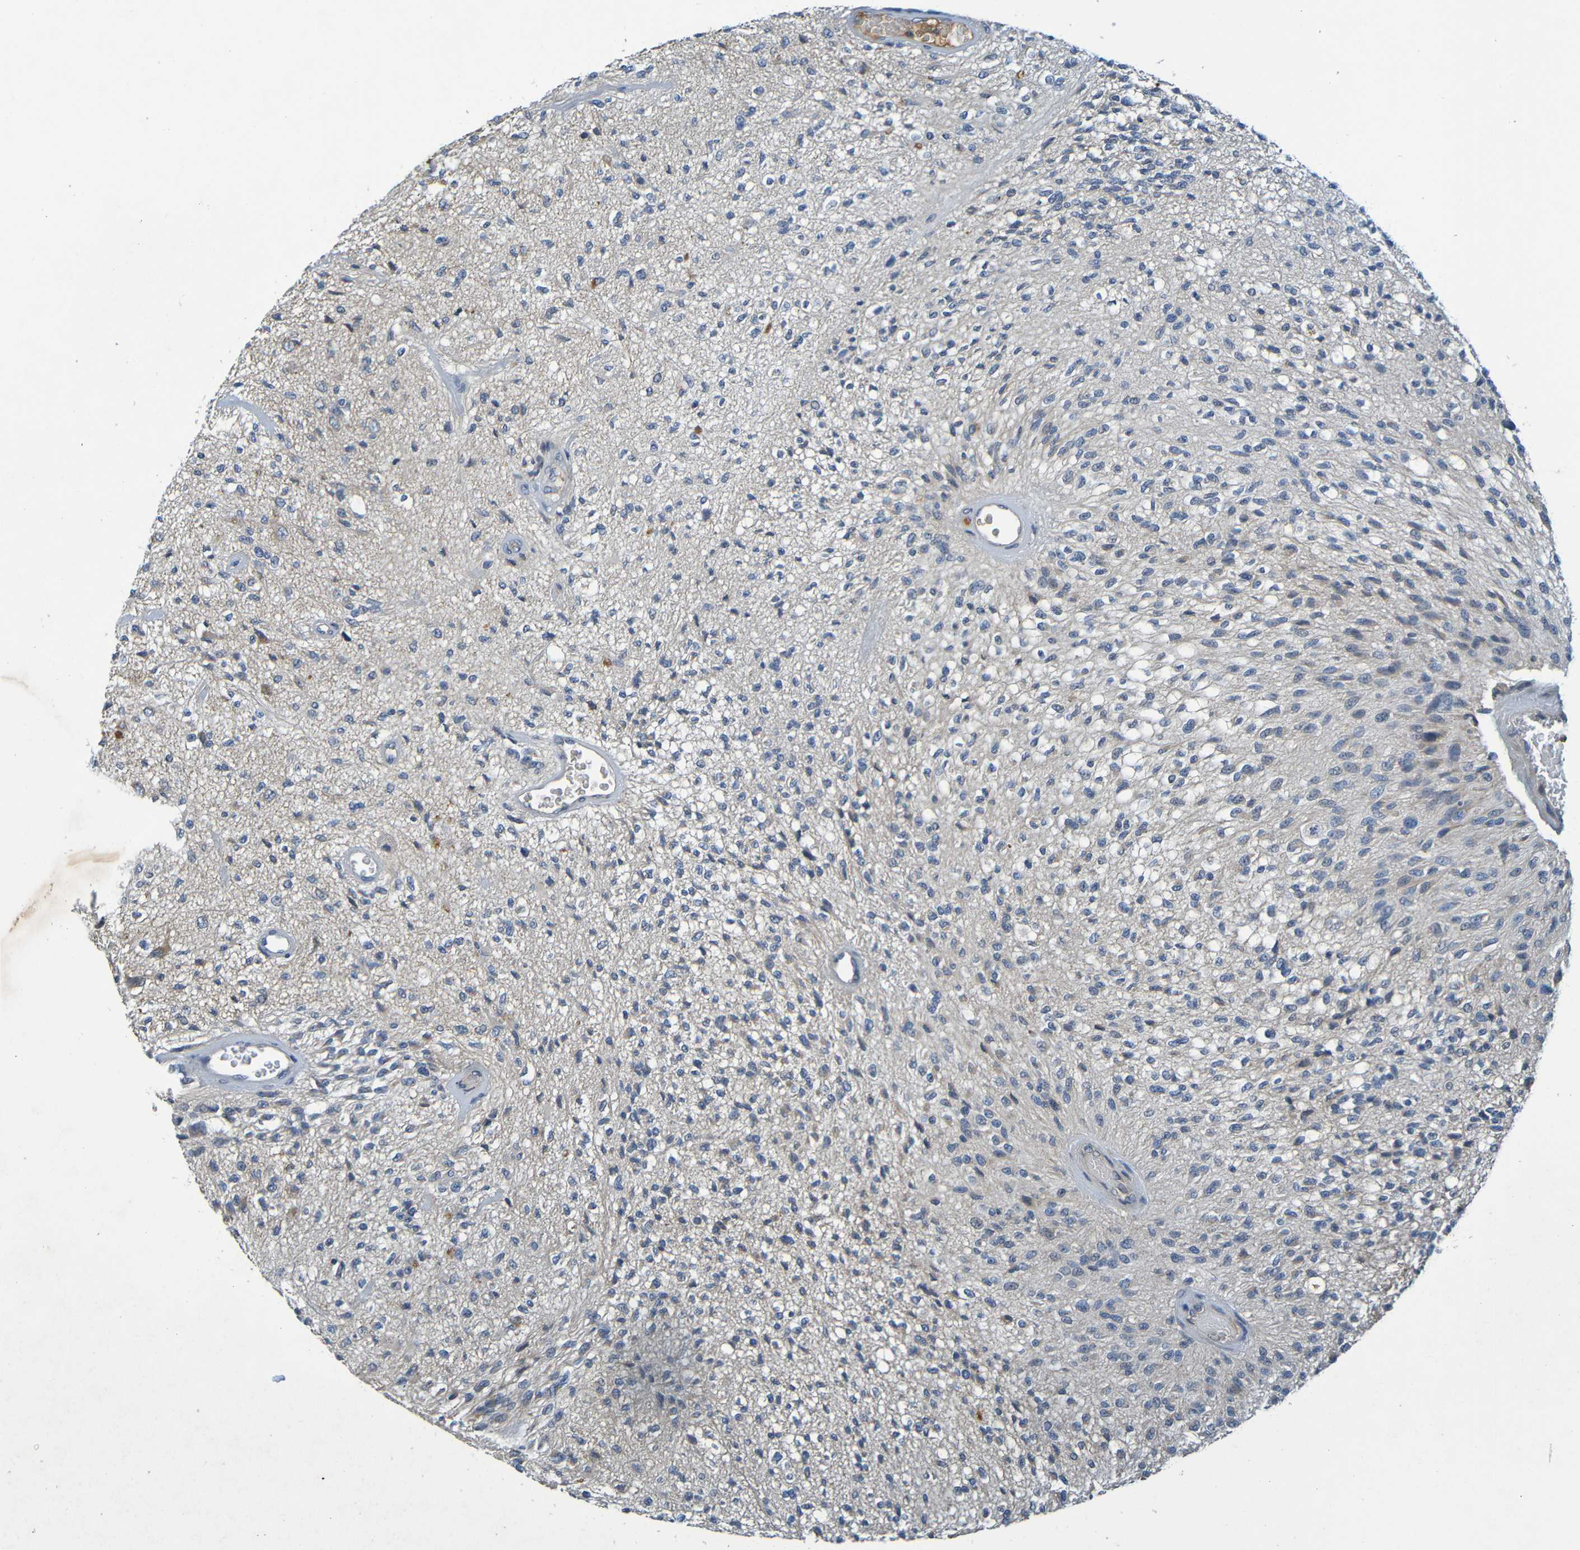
{"staining": {"intensity": "negative", "quantity": "none", "location": "none"}, "tissue": "glioma", "cell_type": "Tumor cells", "image_type": "cancer", "snomed": [{"axis": "morphology", "description": "Normal tissue, NOS"}, {"axis": "morphology", "description": "Glioma, malignant, High grade"}, {"axis": "topography", "description": "Cerebral cortex"}], "caption": "Immunohistochemistry (IHC) photomicrograph of neoplastic tissue: malignant high-grade glioma stained with DAB shows no significant protein positivity in tumor cells. (Stains: DAB (3,3'-diaminobenzidine) immunohistochemistry (IHC) with hematoxylin counter stain, Microscopy: brightfield microscopy at high magnification).", "gene": "C1QA", "patient": {"sex": "male", "age": 77}}